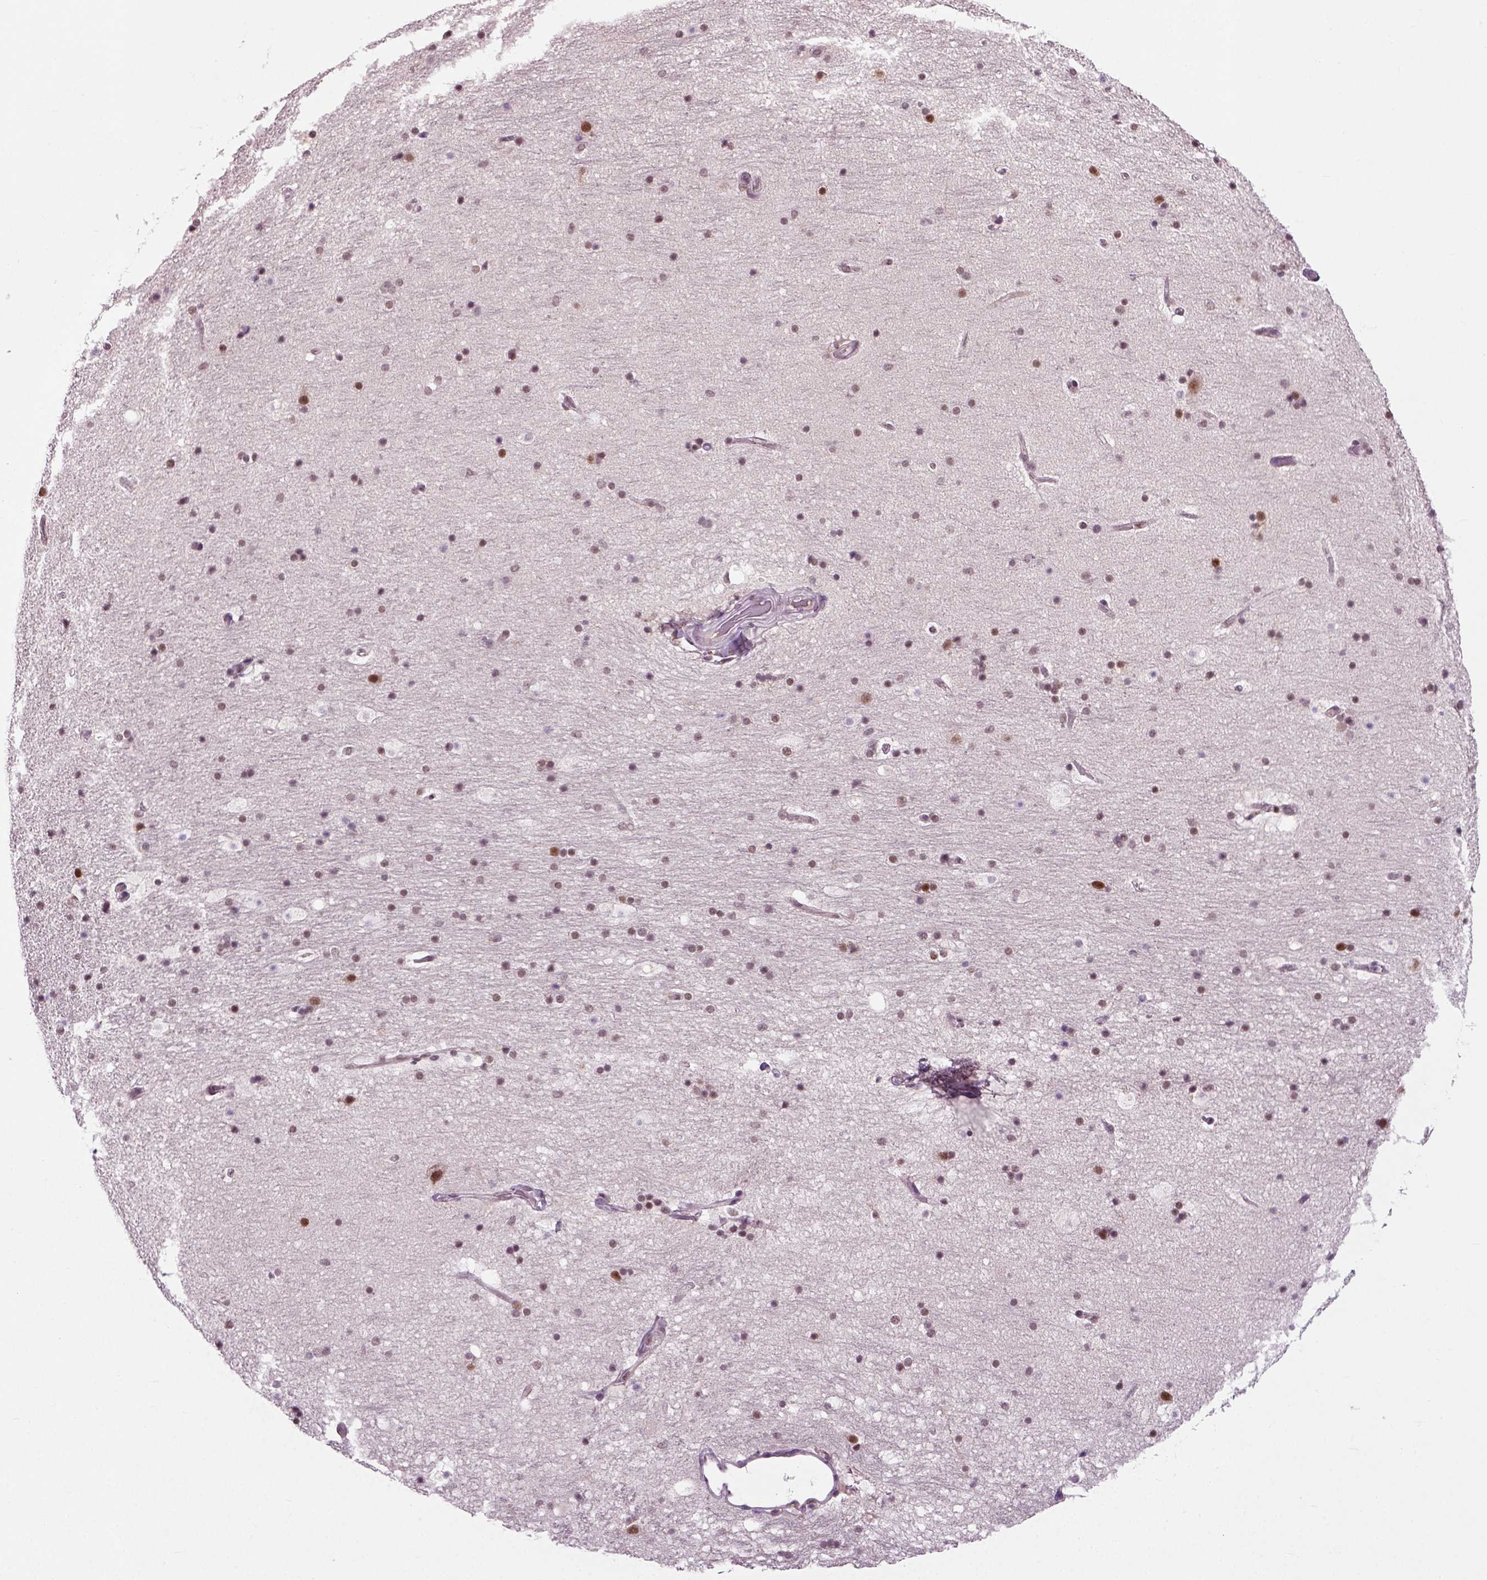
{"staining": {"intensity": "strong", "quantity": "<25%", "location": "nuclear"}, "tissue": "hippocampus", "cell_type": "Glial cells", "image_type": "normal", "snomed": [{"axis": "morphology", "description": "Normal tissue, NOS"}, {"axis": "topography", "description": "Hippocampus"}], "caption": "IHC micrograph of unremarkable hippocampus: hippocampus stained using immunohistochemistry (IHC) demonstrates medium levels of strong protein expression localized specifically in the nuclear of glial cells, appearing as a nuclear brown color.", "gene": "RCOR3", "patient": {"sex": "male", "age": 51}}